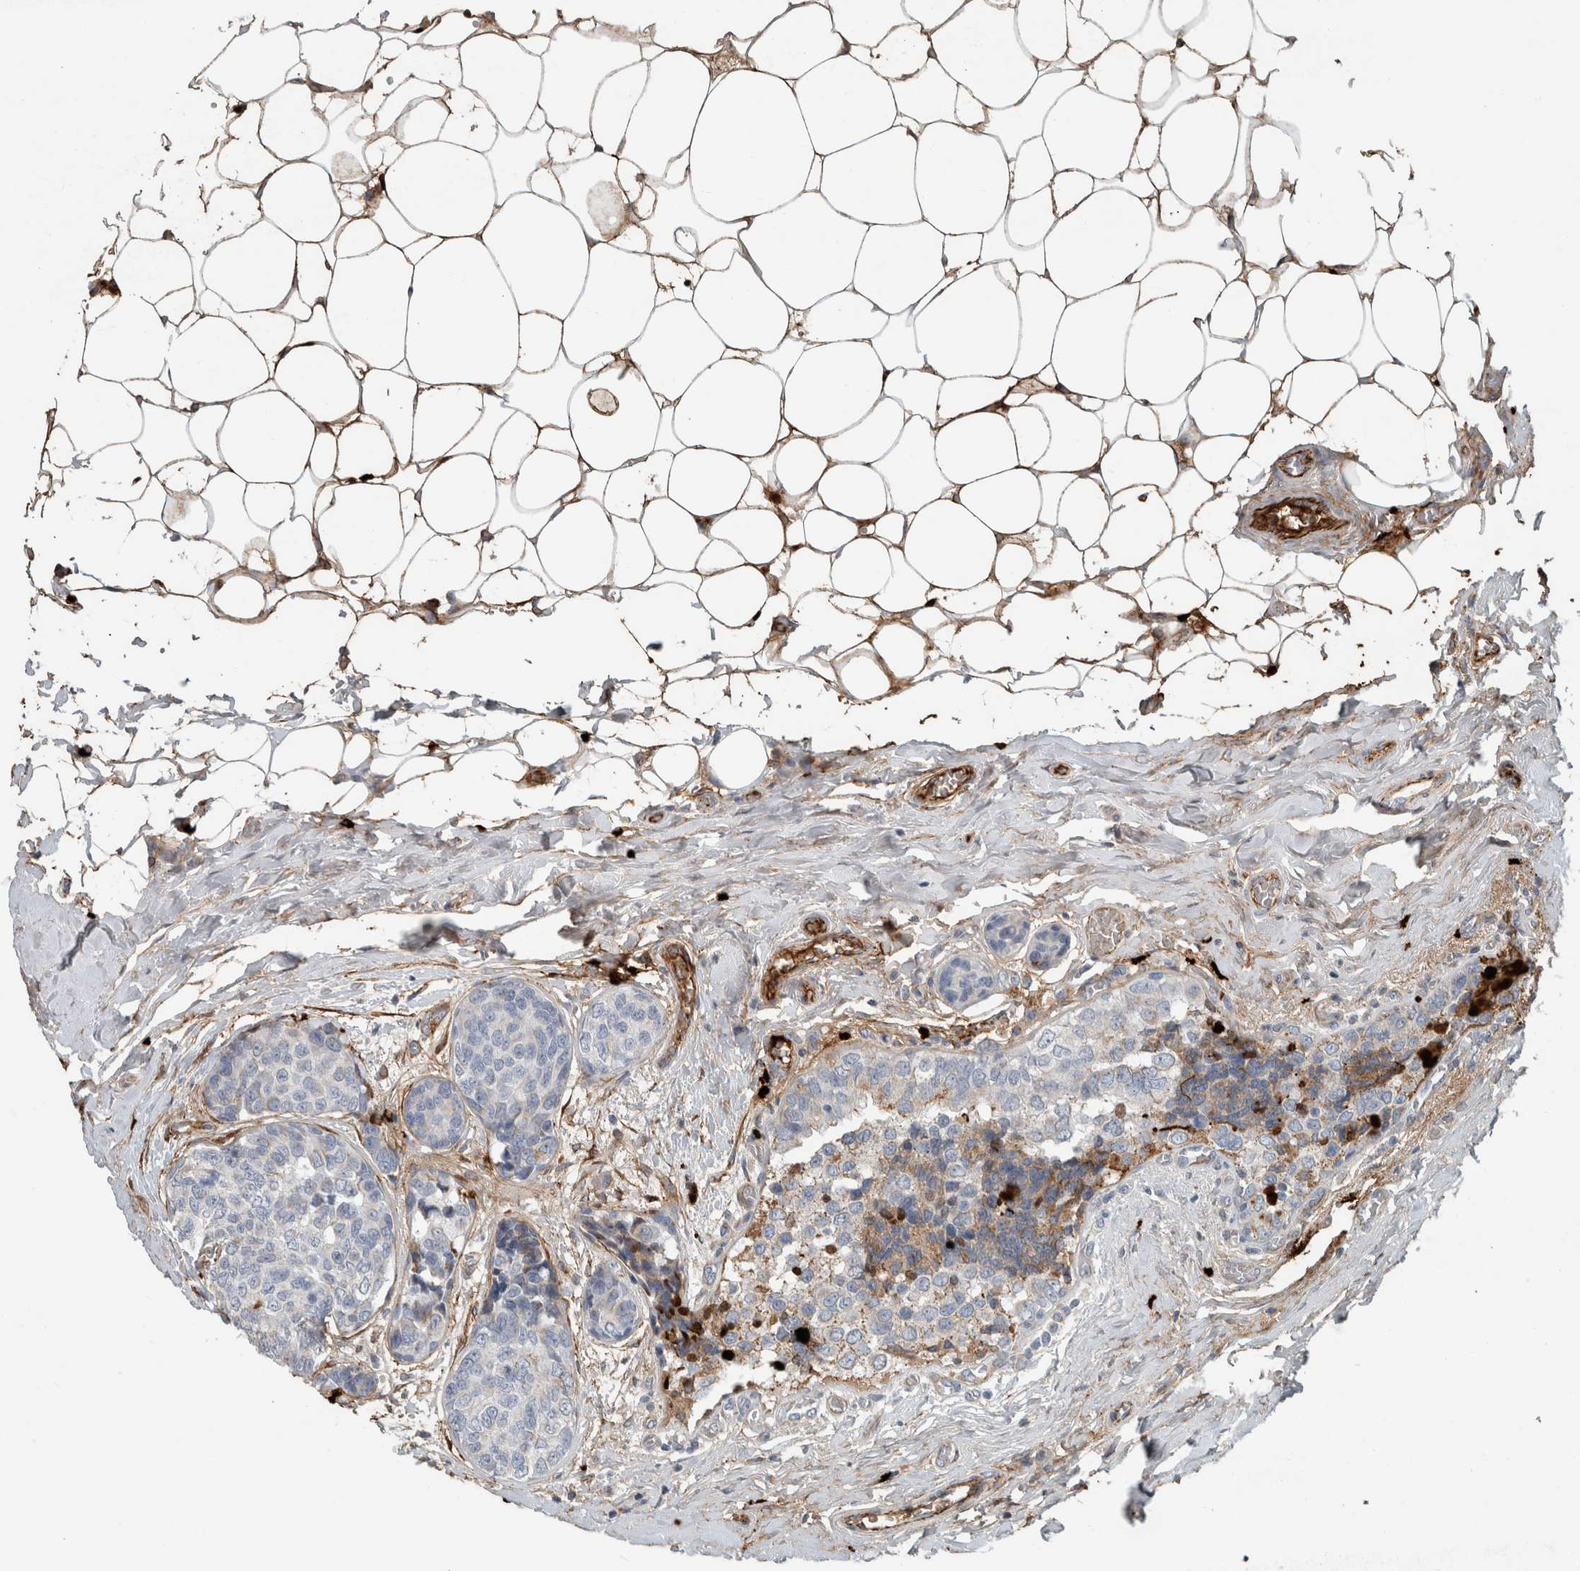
{"staining": {"intensity": "negative", "quantity": "none", "location": "none"}, "tissue": "breast cancer", "cell_type": "Tumor cells", "image_type": "cancer", "snomed": [{"axis": "morphology", "description": "Normal tissue, NOS"}, {"axis": "morphology", "description": "Duct carcinoma"}, {"axis": "topography", "description": "Breast"}], "caption": "High power microscopy histopathology image of an immunohistochemistry photomicrograph of breast cancer, revealing no significant positivity in tumor cells. The staining was performed using DAB (3,3'-diaminobenzidine) to visualize the protein expression in brown, while the nuclei were stained in blue with hematoxylin (Magnification: 20x).", "gene": "FN1", "patient": {"sex": "female", "age": 43}}